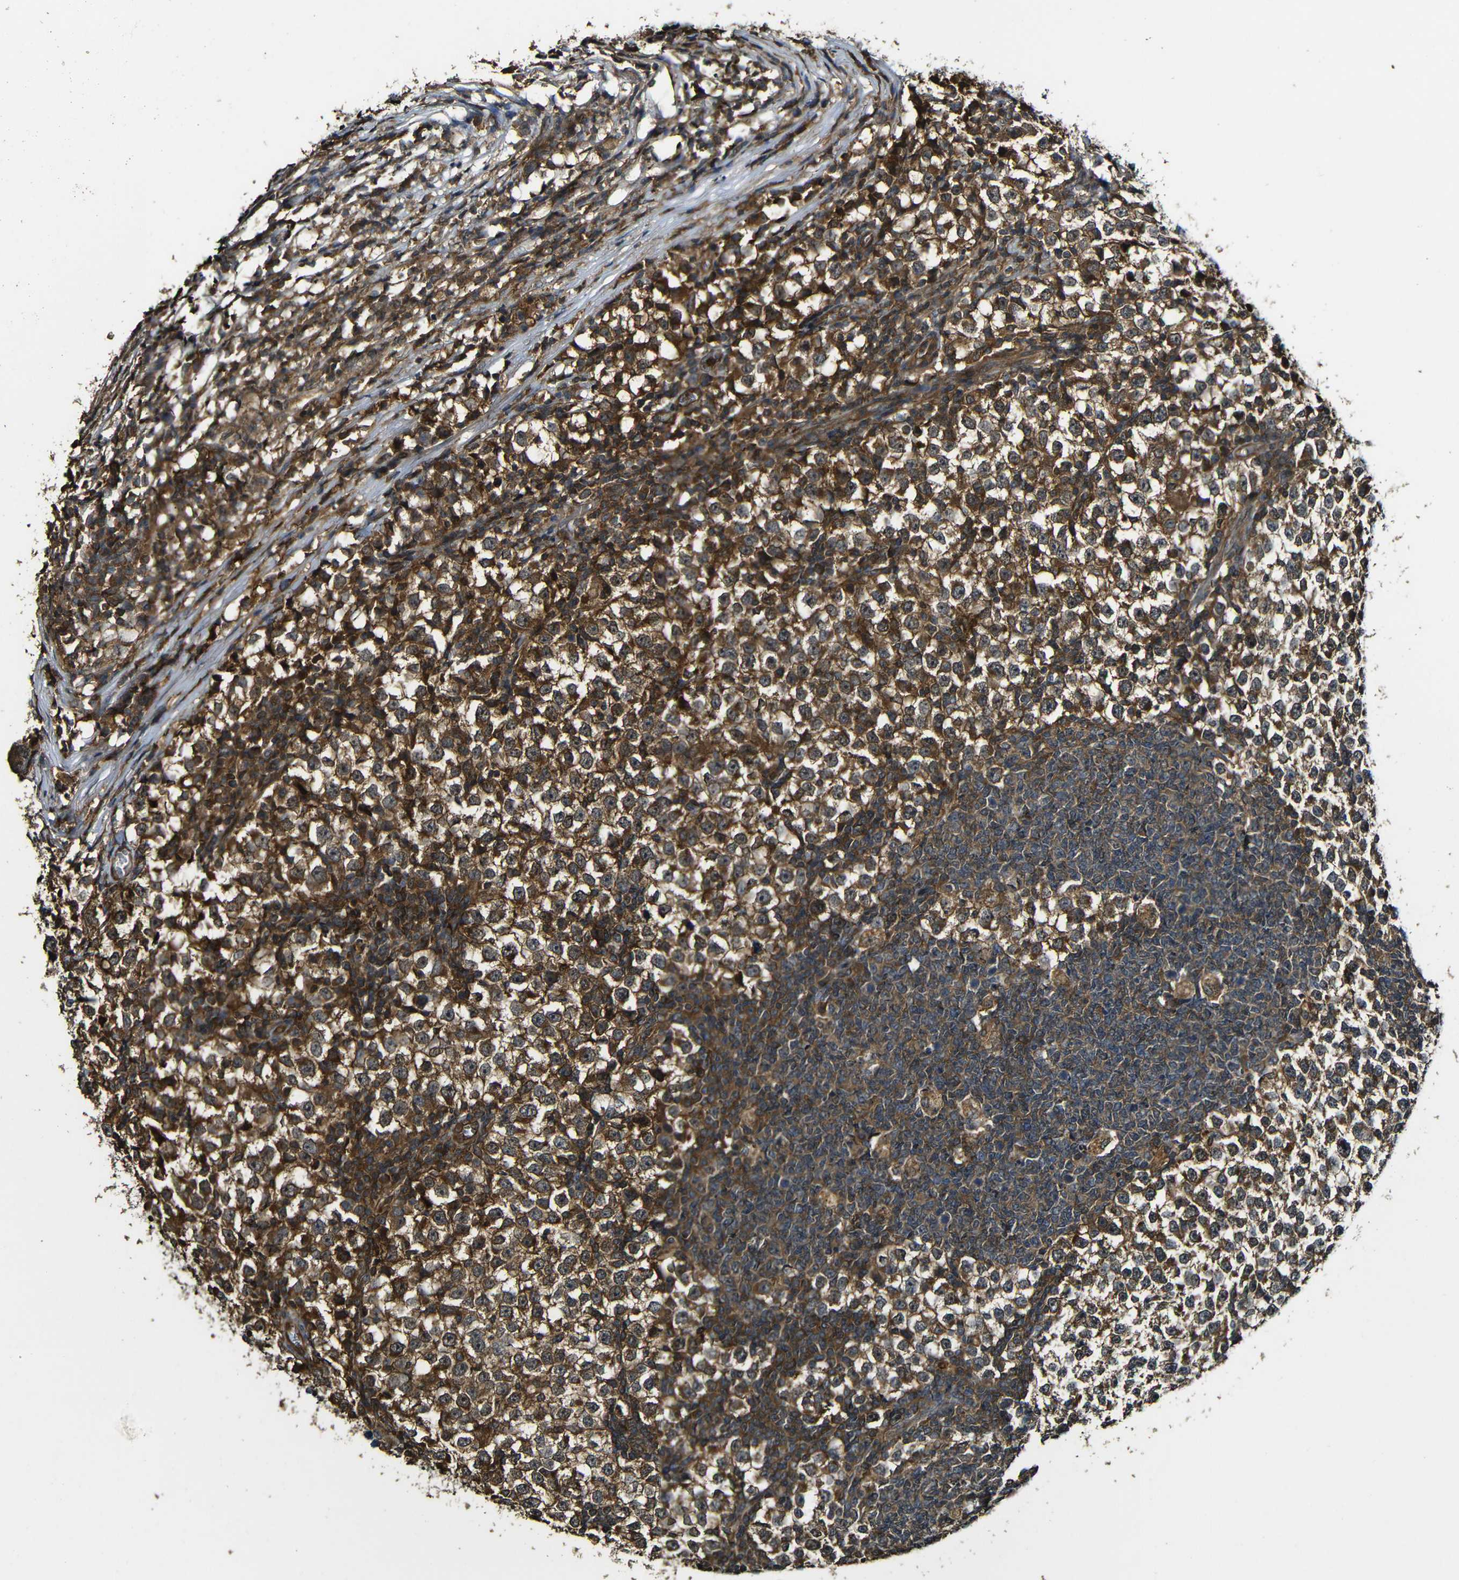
{"staining": {"intensity": "strong", "quantity": ">75%", "location": "cytoplasmic/membranous"}, "tissue": "testis cancer", "cell_type": "Tumor cells", "image_type": "cancer", "snomed": [{"axis": "morphology", "description": "Seminoma, NOS"}, {"axis": "topography", "description": "Testis"}], "caption": "Immunohistochemistry (IHC) (DAB) staining of human testis cancer reveals strong cytoplasmic/membranous protein positivity in about >75% of tumor cells. (Brightfield microscopy of DAB IHC at high magnification).", "gene": "CASP8", "patient": {"sex": "male", "age": 65}}